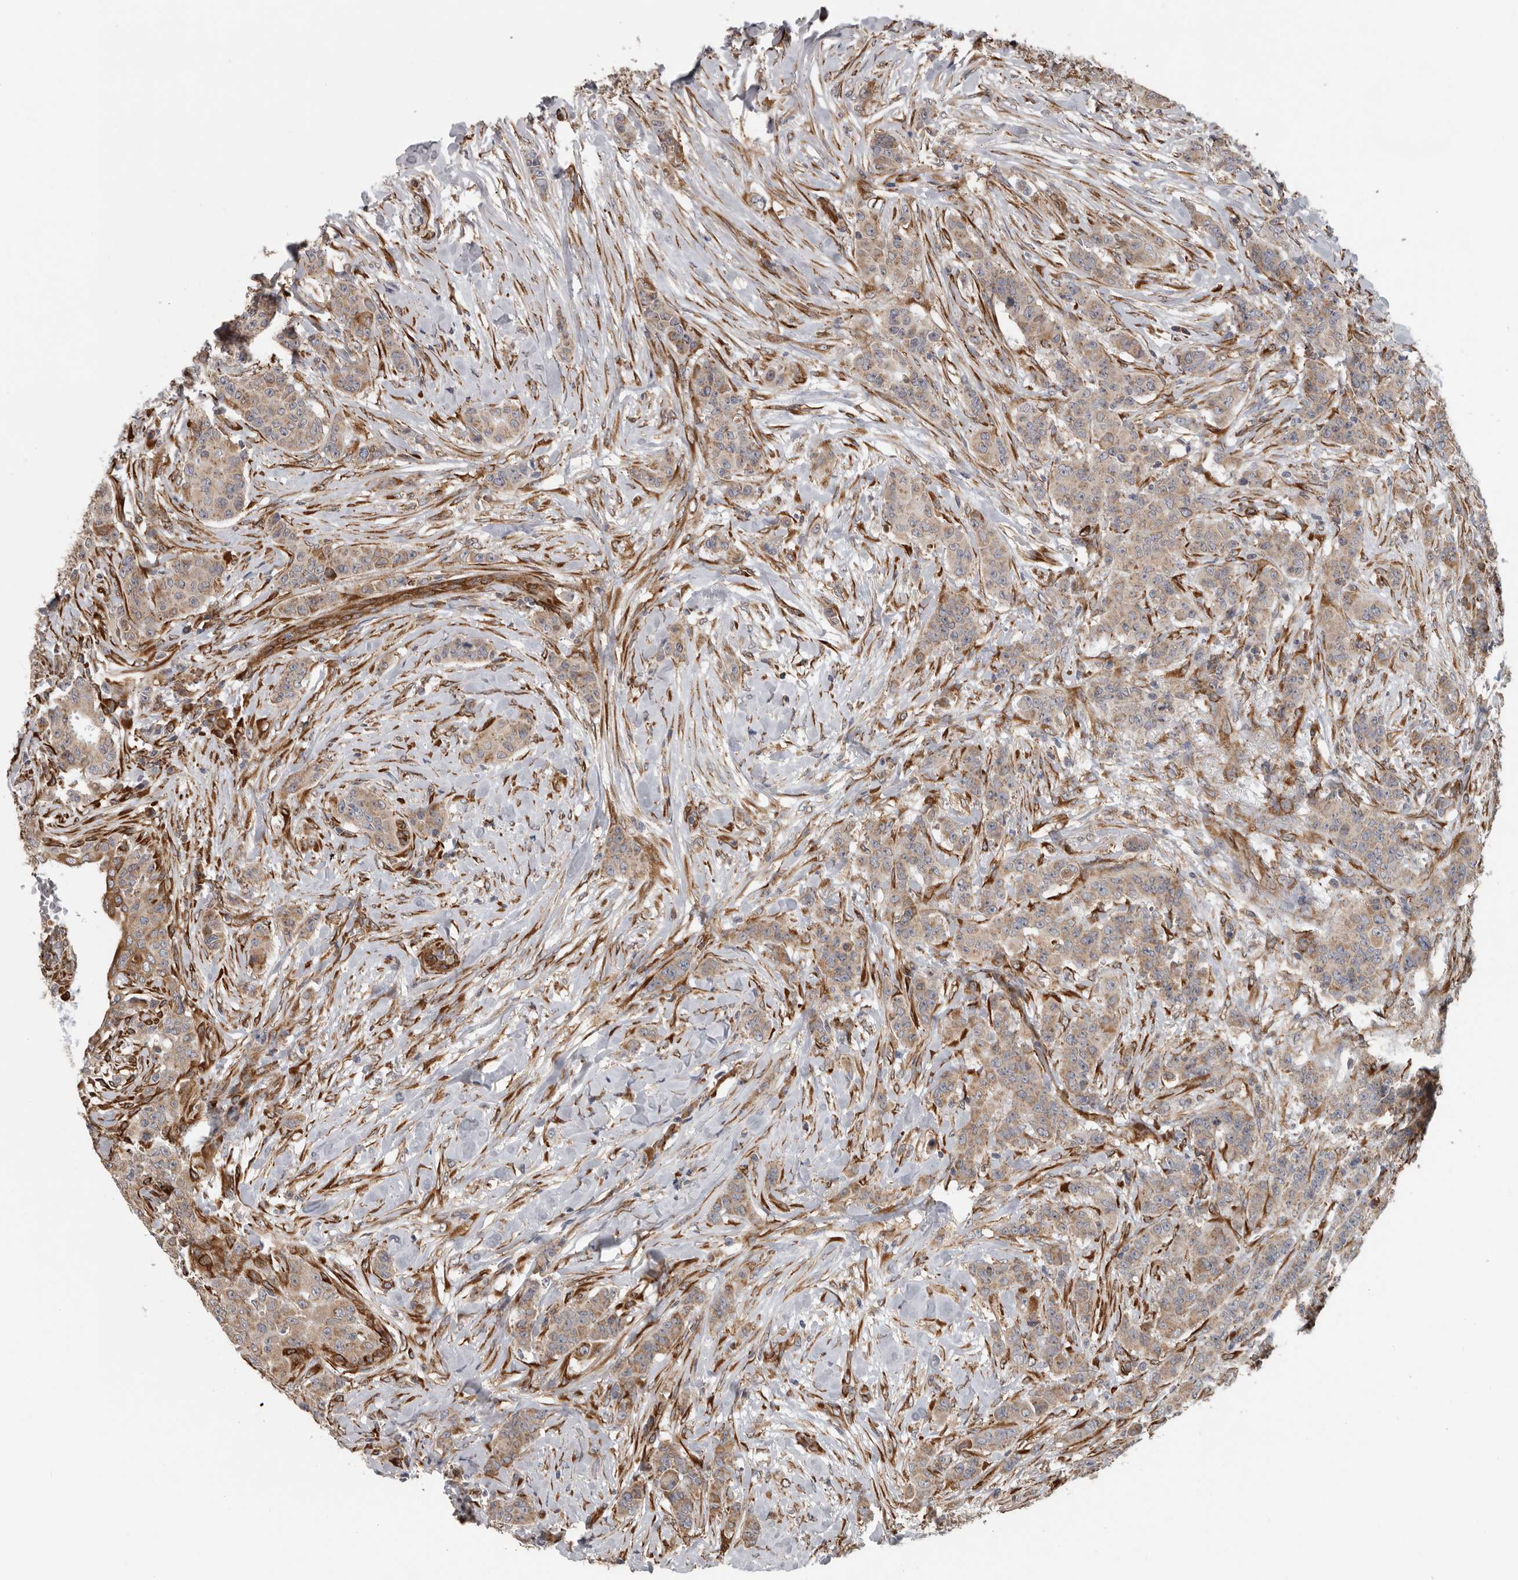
{"staining": {"intensity": "weak", "quantity": ">75%", "location": "cytoplasmic/membranous"}, "tissue": "breast cancer", "cell_type": "Tumor cells", "image_type": "cancer", "snomed": [{"axis": "morphology", "description": "Duct carcinoma"}, {"axis": "topography", "description": "Breast"}], "caption": "A low amount of weak cytoplasmic/membranous expression is identified in about >75% of tumor cells in infiltrating ductal carcinoma (breast) tissue.", "gene": "CEP350", "patient": {"sex": "female", "age": 40}}